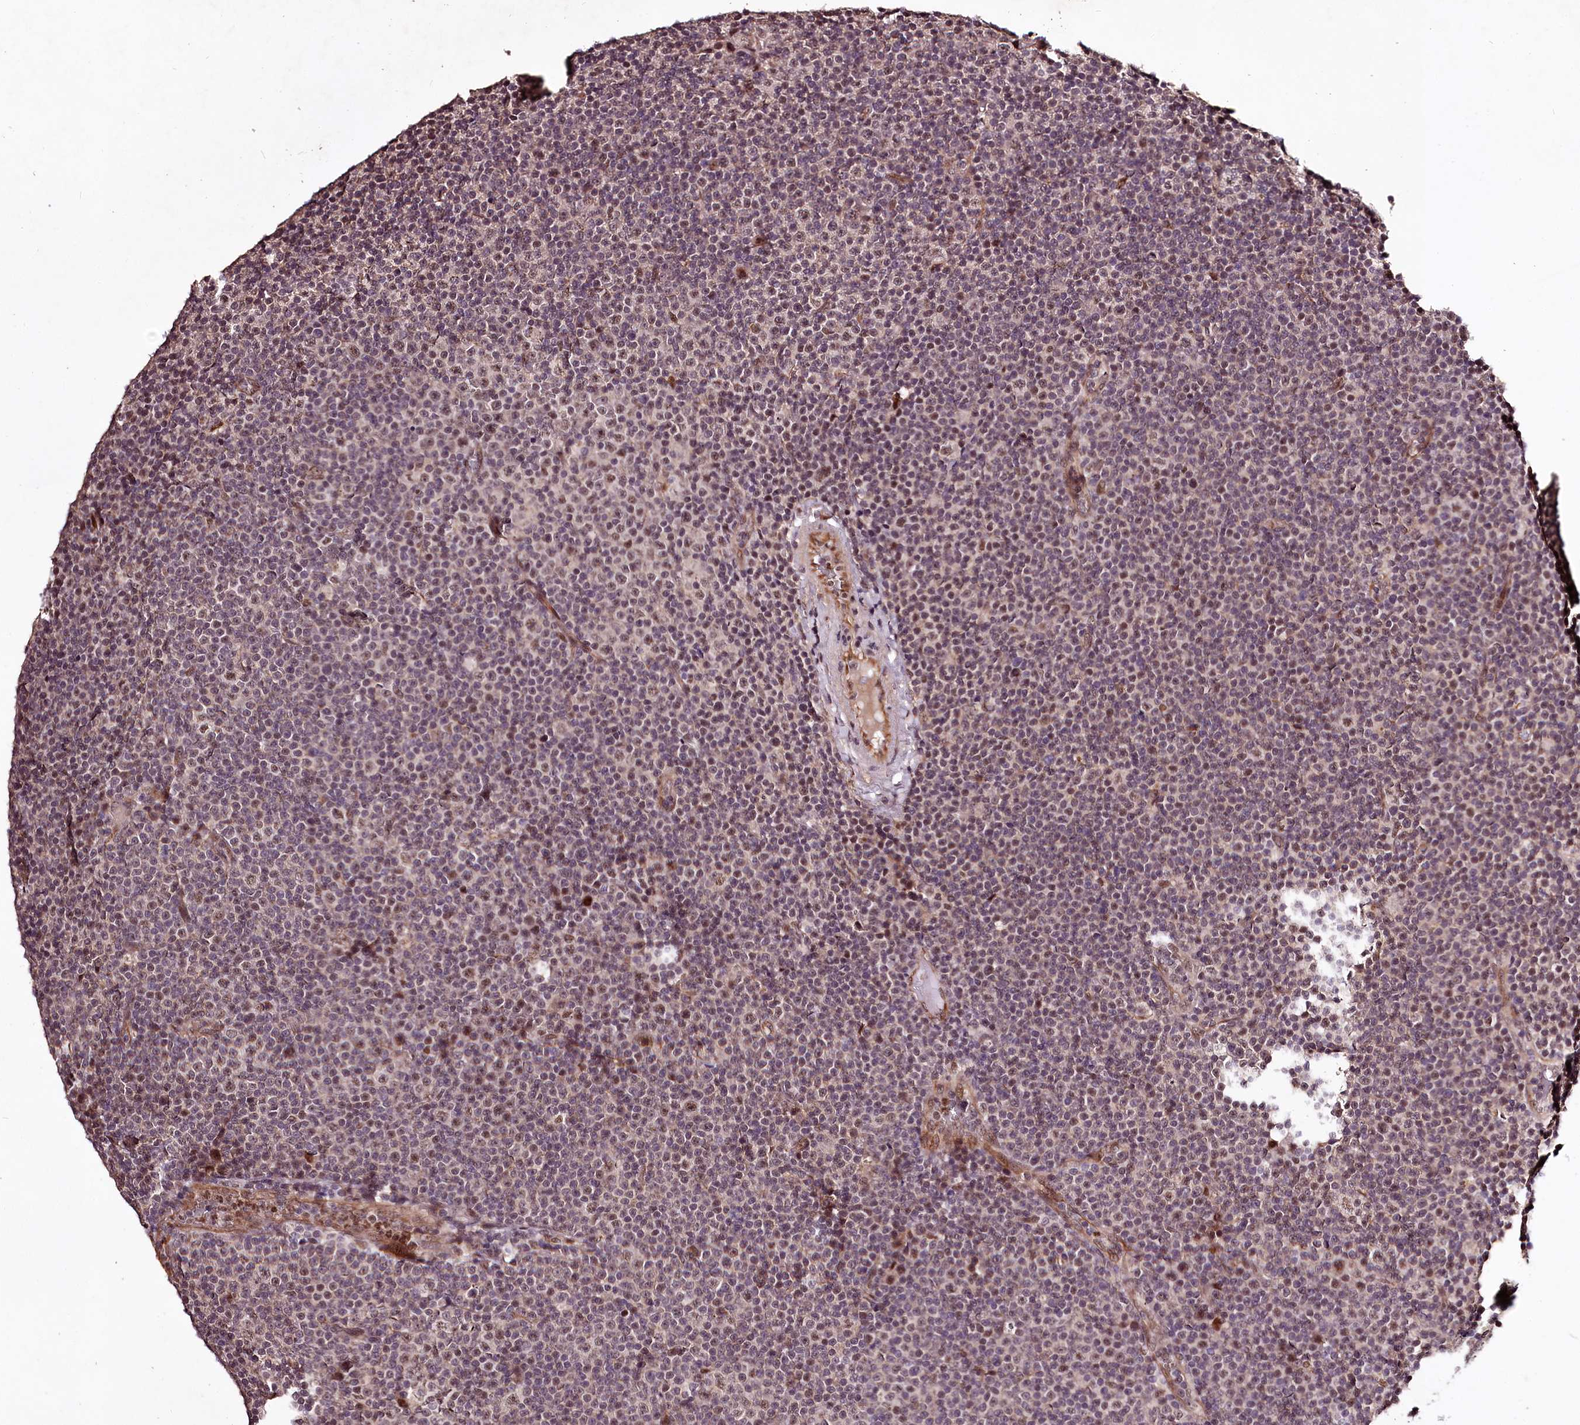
{"staining": {"intensity": "moderate", "quantity": "25%-75%", "location": "nuclear"}, "tissue": "lymphoma", "cell_type": "Tumor cells", "image_type": "cancer", "snomed": [{"axis": "morphology", "description": "Malignant lymphoma, non-Hodgkin's type, Low grade"}, {"axis": "topography", "description": "Lymph node"}], "caption": "Human lymphoma stained for a protein (brown) displays moderate nuclear positive staining in about 25%-75% of tumor cells.", "gene": "MAML3", "patient": {"sex": "female", "age": 67}}